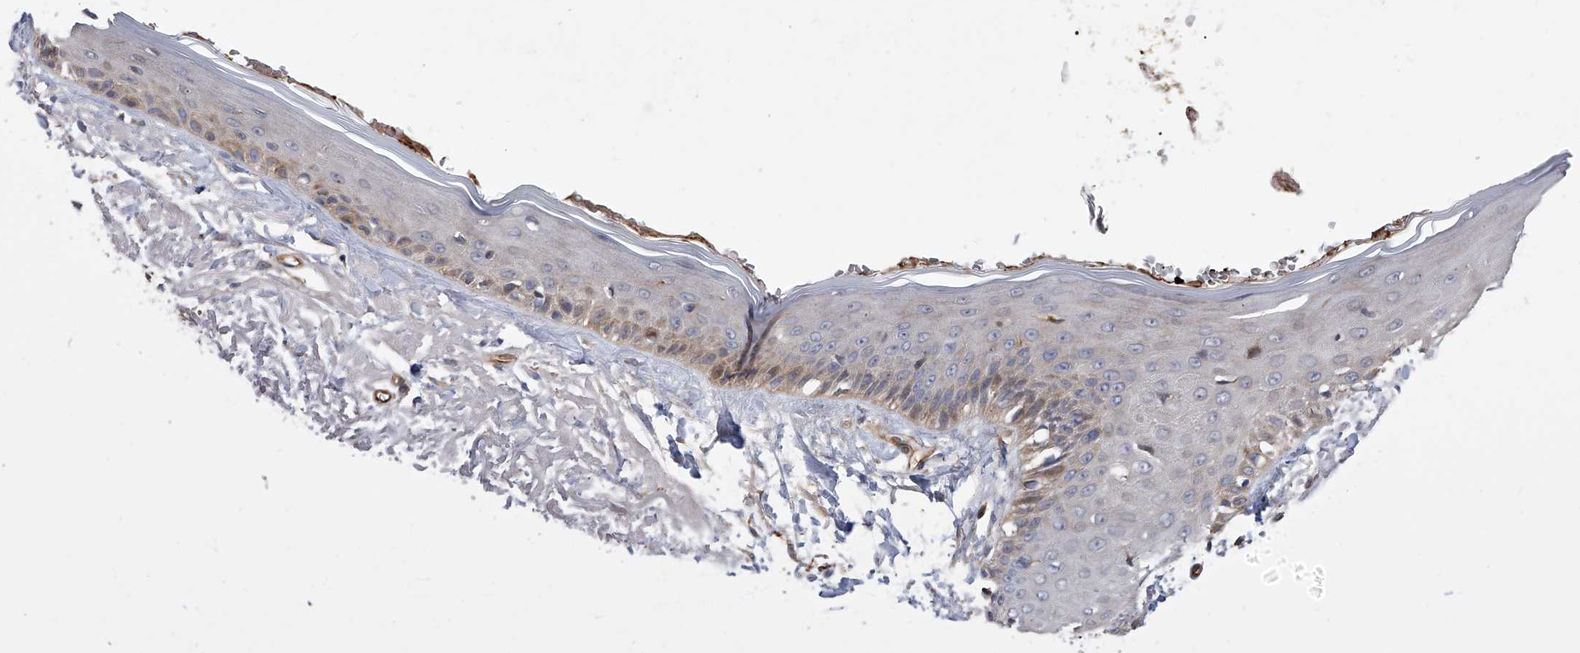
{"staining": {"intensity": "moderate", "quantity": ">75%", "location": "cytoplasmic/membranous,nuclear"}, "tissue": "skin", "cell_type": "Fibroblasts", "image_type": "normal", "snomed": [{"axis": "morphology", "description": "Normal tissue, NOS"}, {"axis": "topography", "description": "Skin"}, {"axis": "topography", "description": "Skeletal muscle"}], "caption": "An image showing moderate cytoplasmic/membranous,nuclear expression in about >75% of fibroblasts in benign skin, as visualized by brown immunohistochemical staining.", "gene": "PDSS2", "patient": {"sex": "male", "age": 83}}